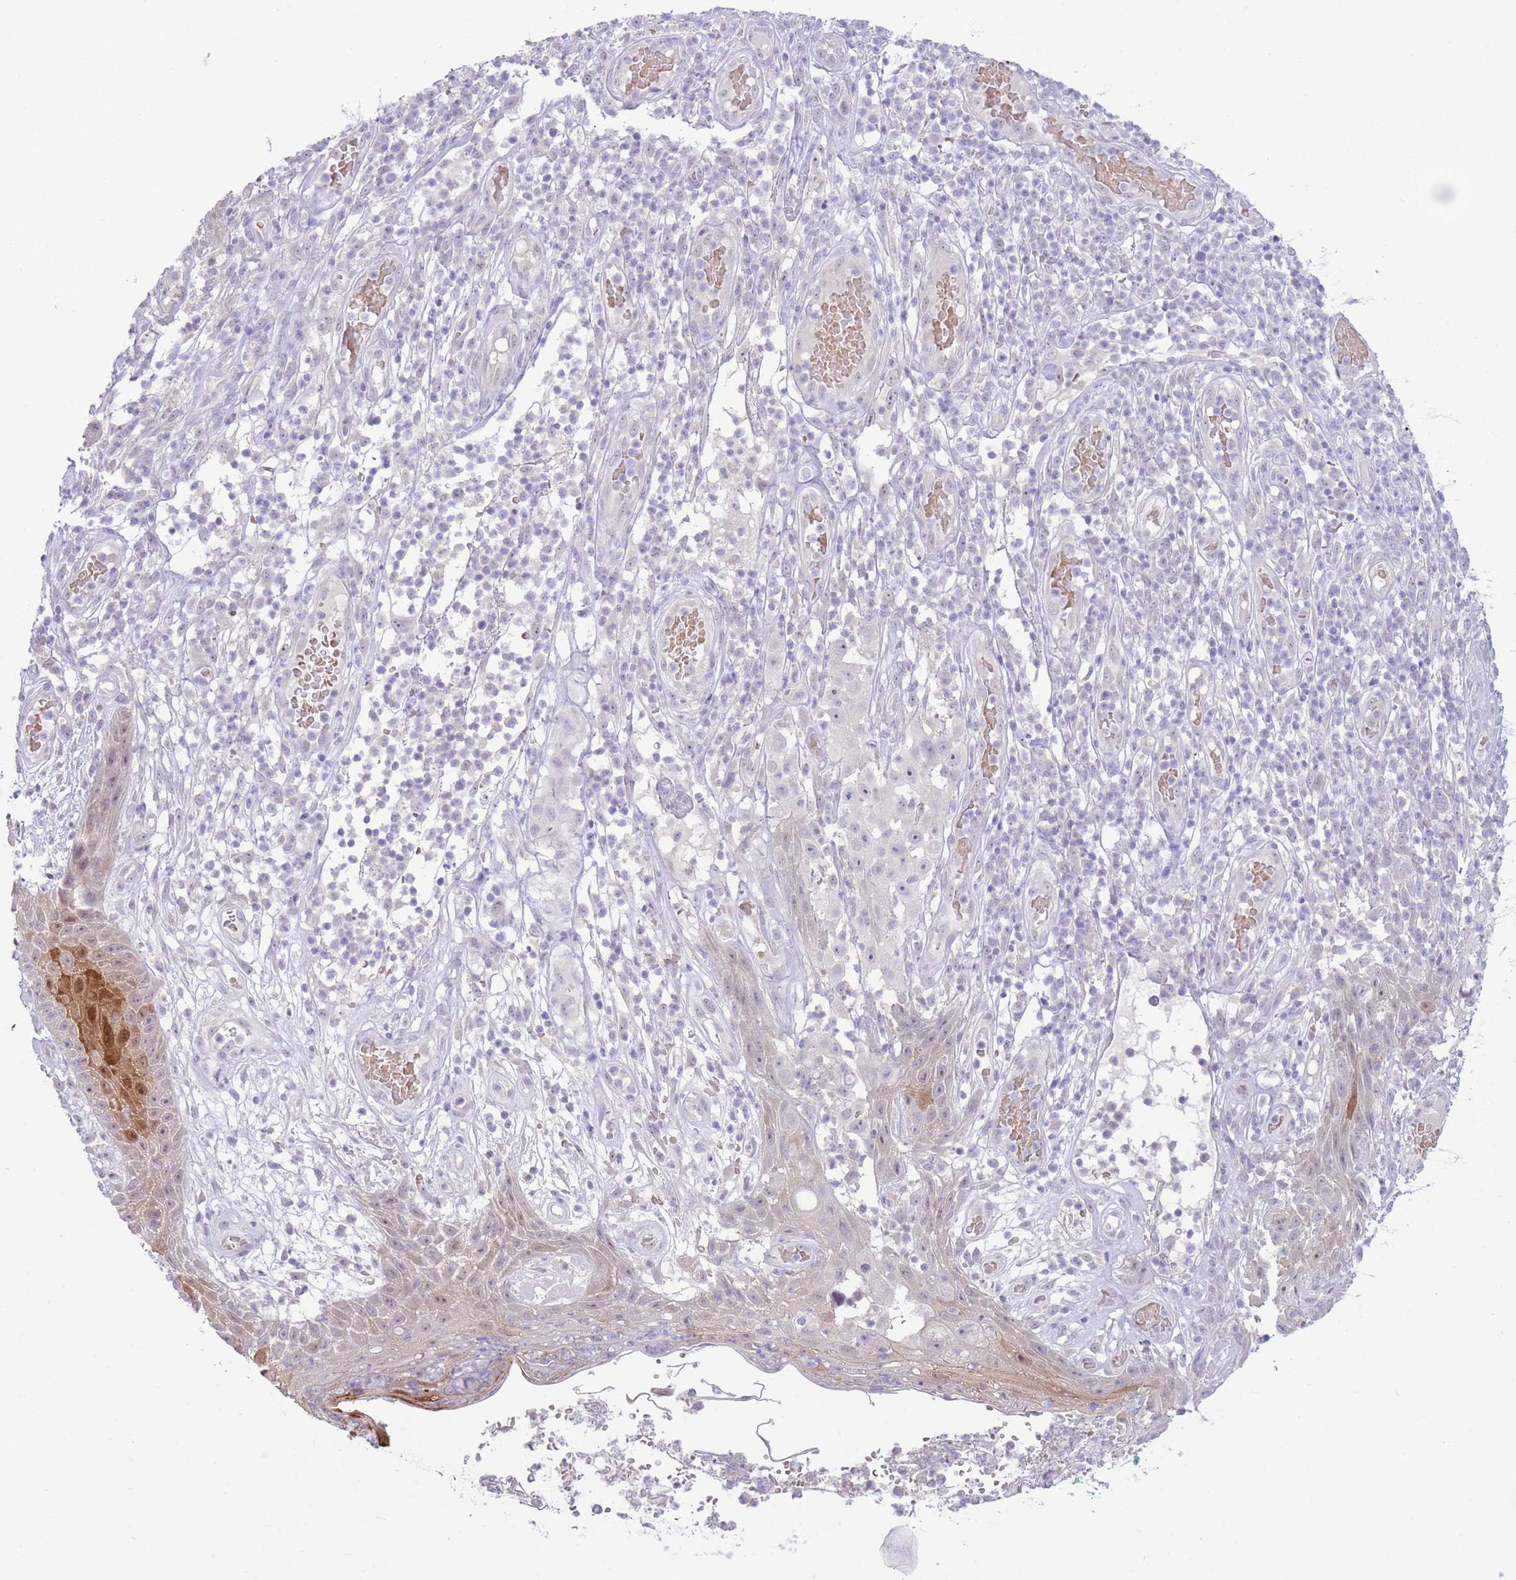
{"staining": {"intensity": "negative", "quantity": "none", "location": "none"}, "tissue": "skin cancer", "cell_type": "Tumor cells", "image_type": "cancer", "snomed": [{"axis": "morphology", "description": "Squamous cell carcinoma, NOS"}, {"axis": "topography", "description": "Skin"}], "caption": "Immunohistochemistry micrograph of neoplastic tissue: human squamous cell carcinoma (skin) stained with DAB (3,3'-diaminobenzidine) exhibits no significant protein positivity in tumor cells.", "gene": "FBXO46", "patient": {"sex": "female", "age": 87}}